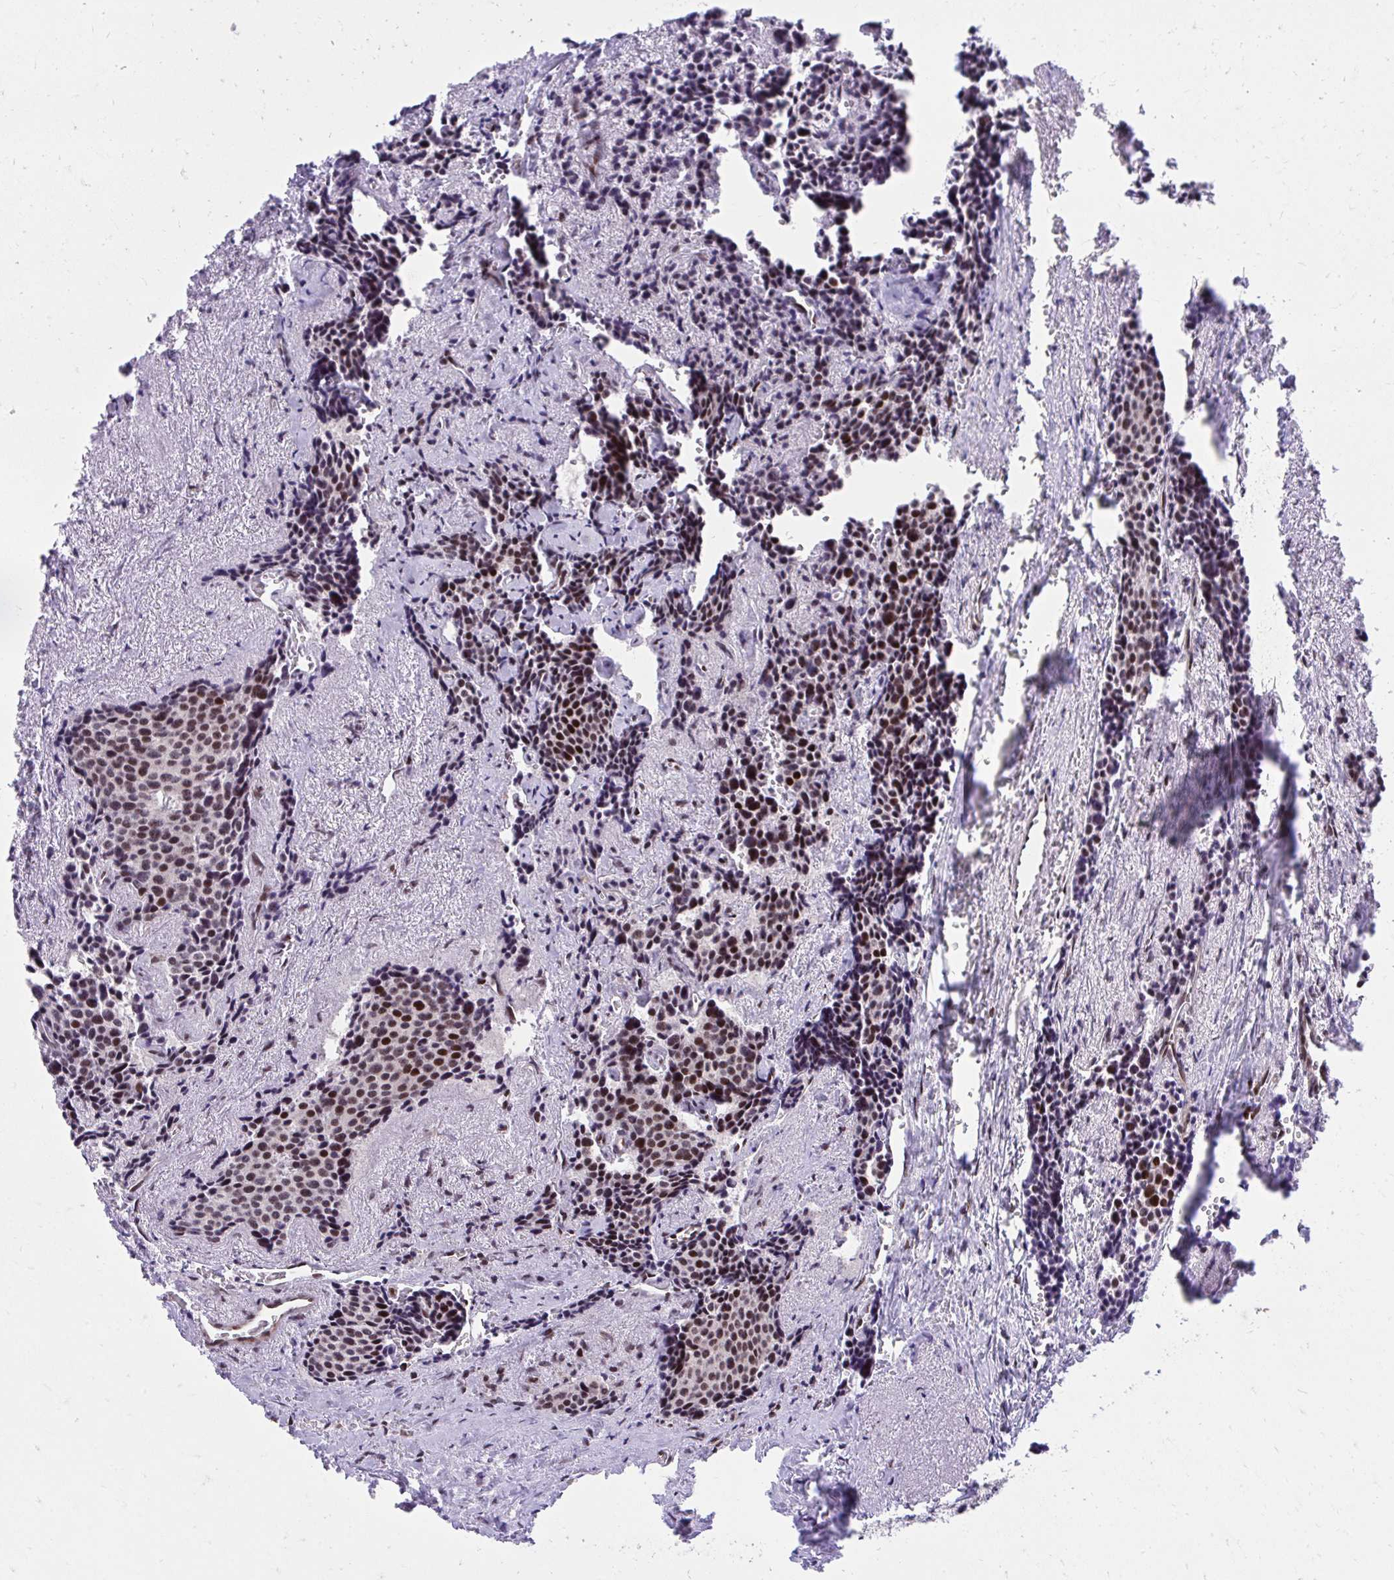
{"staining": {"intensity": "strong", "quantity": "25%-75%", "location": "nuclear"}, "tissue": "carcinoid", "cell_type": "Tumor cells", "image_type": "cancer", "snomed": [{"axis": "morphology", "description": "Carcinoid, malignant, NOS"}, {"axis": "topography", "description": "Small intestine"}], "caption": "Immunohistochemical staining of human carcinoid (malignant) demonstrates high levels of strong nuclear expression in about 25%-75% of tumor cells.", "gene": "HOXA4", "patient": {"sex": "male", "age": 73}}